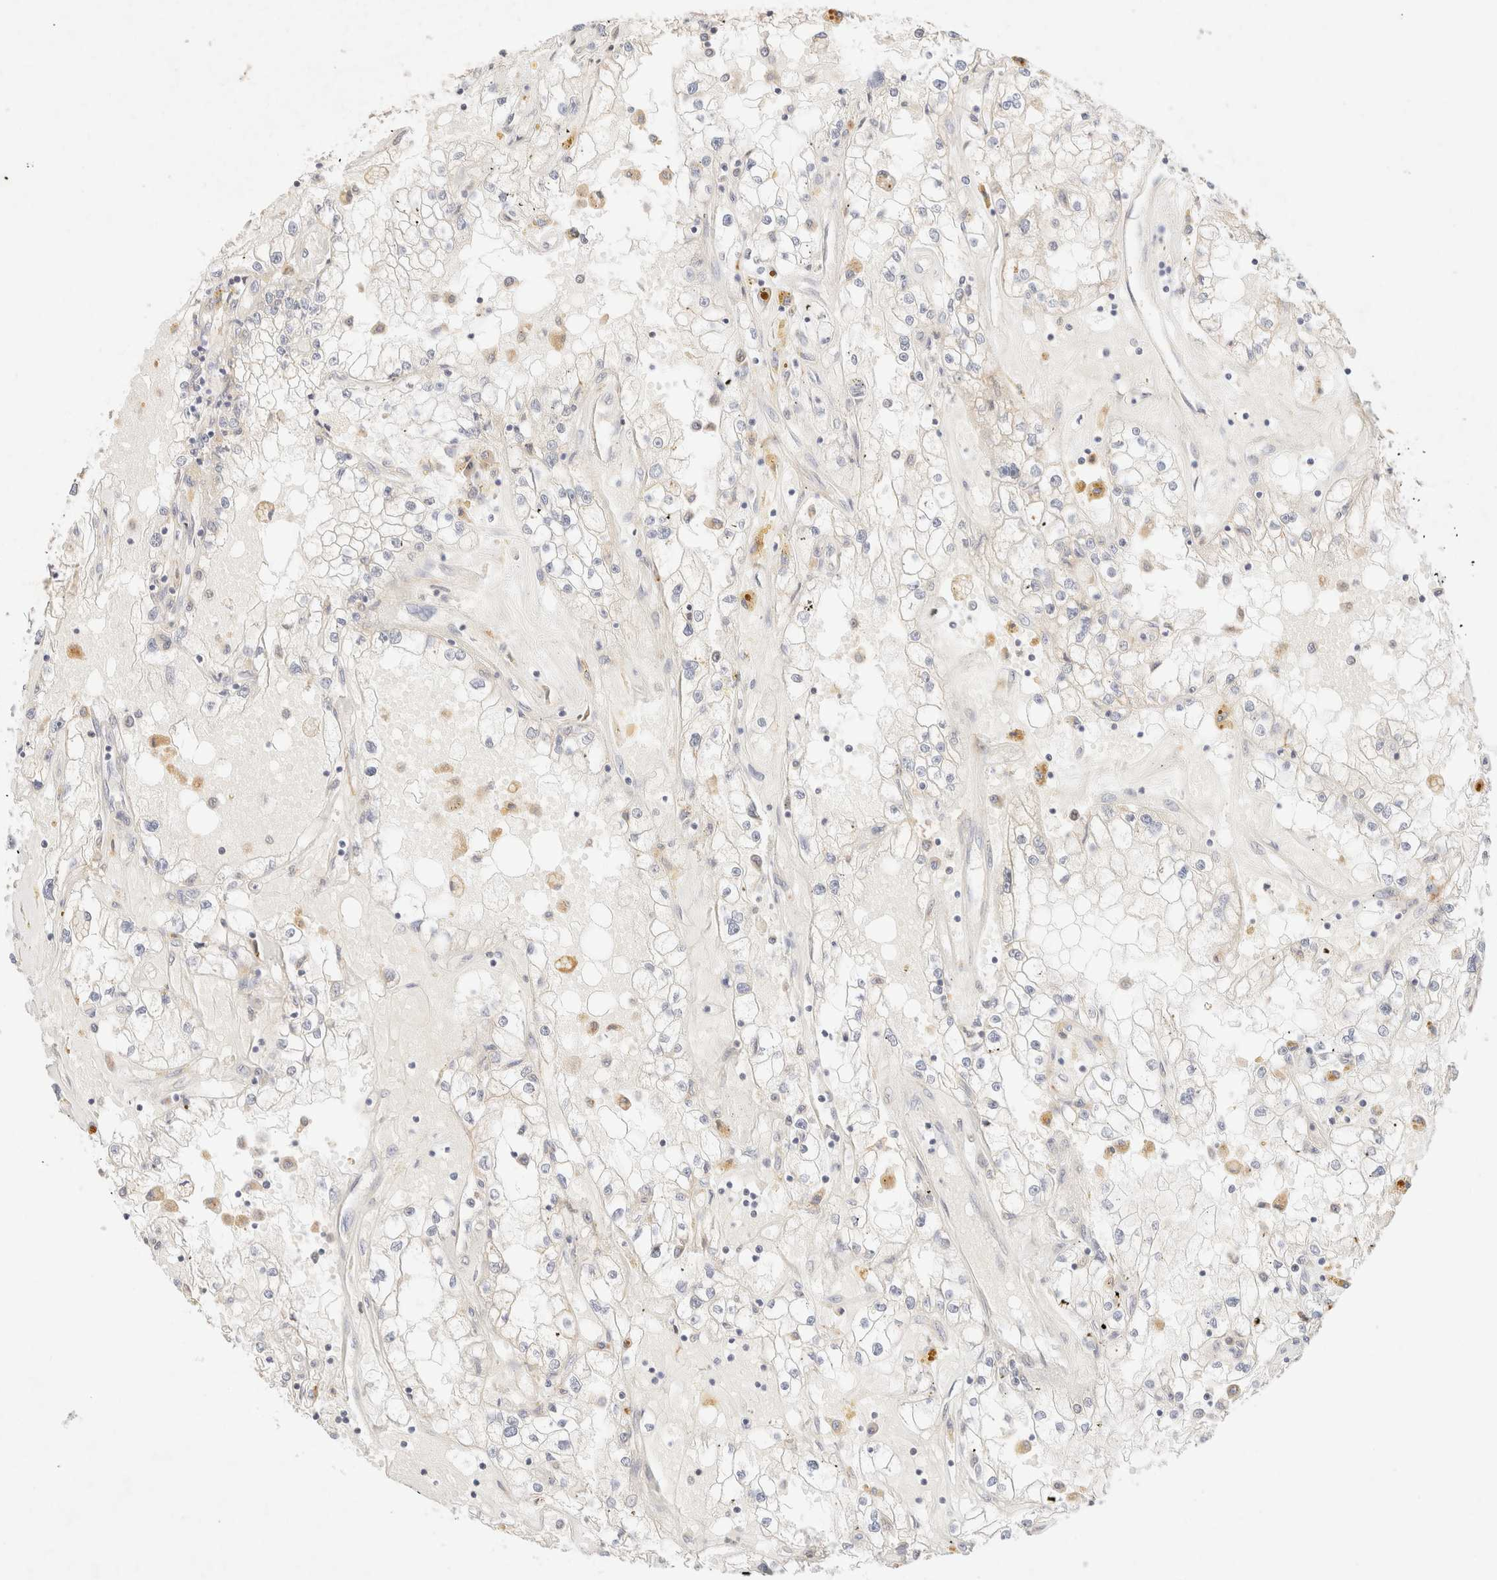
{"staining": {"intensity": "negative", "quantity": "none", "location": "none"}, "tissue": "renal cancer", "cell_type": "Tumor cells", "image_type": "cancer", "snomed": [{"axis": "morphology", "description": "Adenocarcinoma, NOS"}, {"axis": "topography", "description": "Kidney"}], "caption": "High magnification brightfield microscopy of renal cancer (adenocarcinoma) stained with DAB (brown) and counterstained with hematoxylin (blue): tumor cells show no significant positivity.", "gene": "SNTB1", "patient": {"sex": "male", "age": 56}}